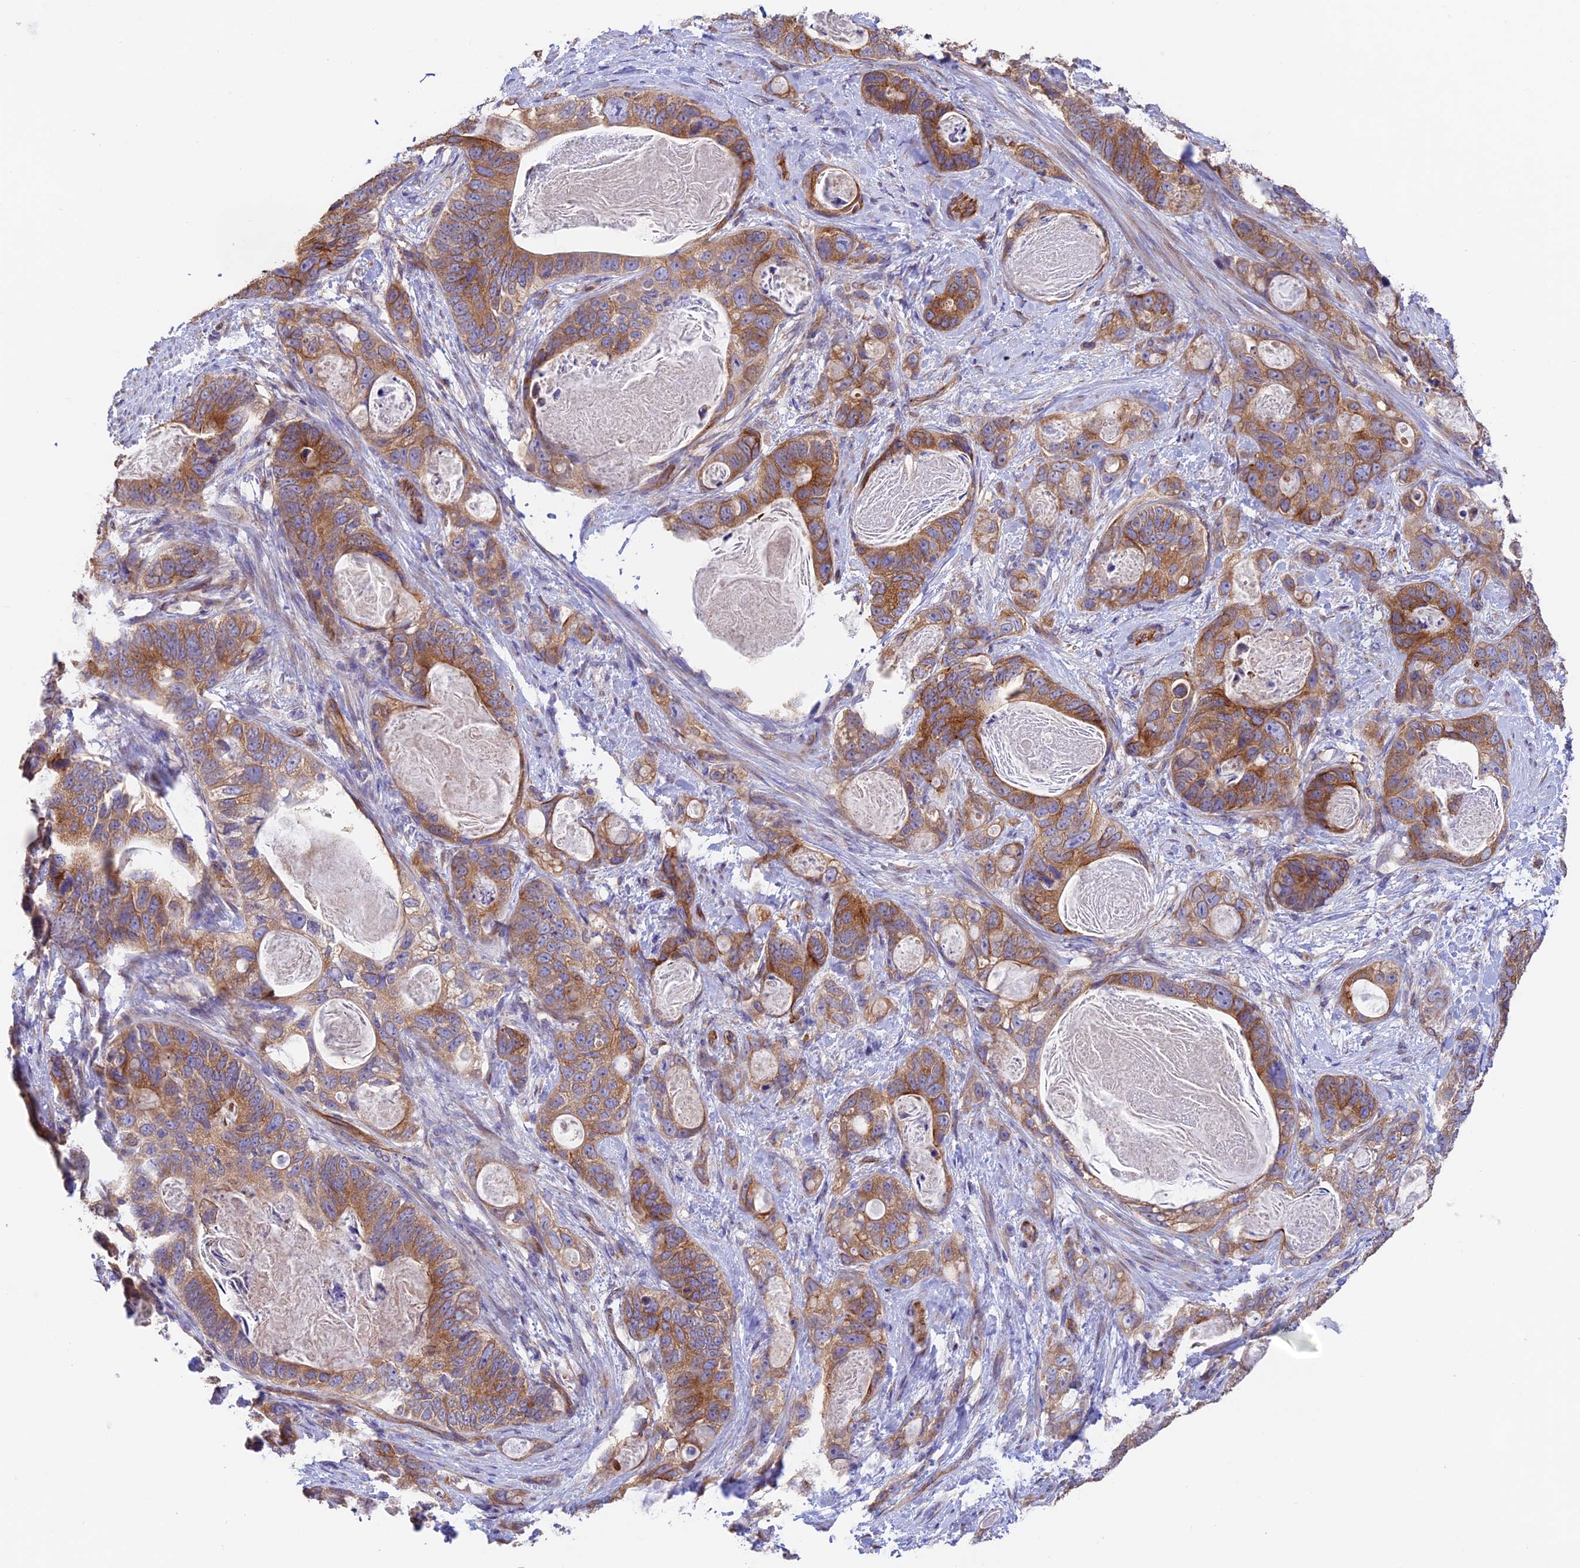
{"staining": {"intensity": "moderate", "quantity": ">75%", "location": "cytoplasmic/membranous"}, "tissue": "stomach cancer", "cell_type": "Tumor cells", "image_type": "cancer", "snomed": [{"axis": "morphology", "description": "Normal tissue, NOS"}, {"axis": "morphology", "description": "Adenocarcinoma, NOS"}, {"axis": "topography", "description": "Stomach"}], "caption": "Stomach adenocarcinoma stained for a protein reveals moderate cytoplasmic/membranous positivity in tumor cells.", "gene": "EMC3", "patient": {"sex": "female", "age": 89}}